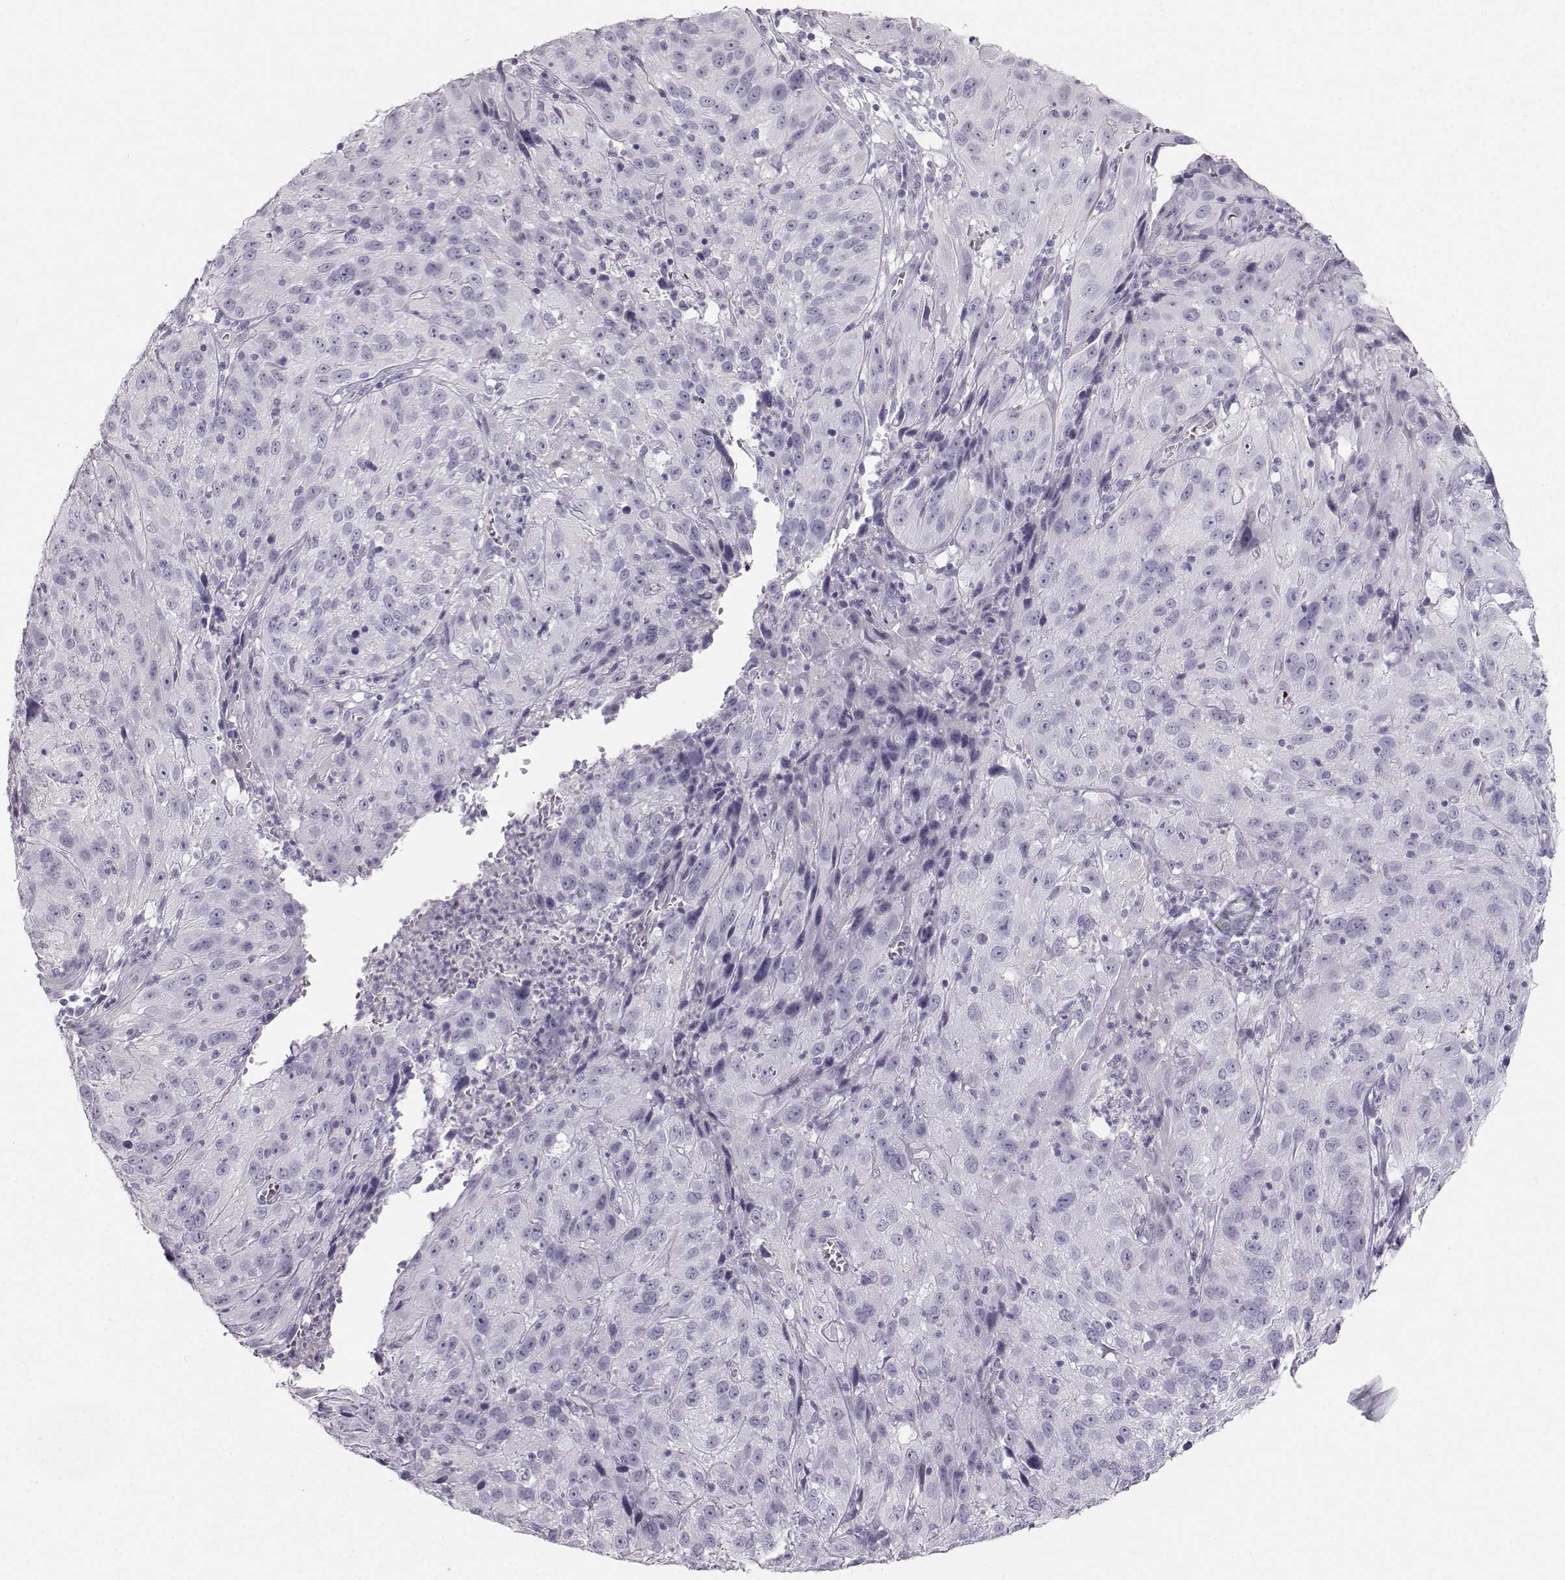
{"staining": {"intensity": "negative", "quantity": "none", "location": "none"}, "tissue": "cervical cancer", "cell_type": "Tumor cells", "image_type": "cancer", "snomed": [{"axis": "morphology", "description": "Squamous cell carcinoma, NOS"}, {"axis": "topography", "description": "Cervix"}], "caption": "This photomicrograph is of cervical cancer (squamous cell carcinoma) stained with immunohistochemistry (IHC) to label a protein in brown with the nuclei are counter-stained blue. There is no expression in tumor cells.", "gene": "CASR", "patient": {"sex": "female", "age": 32}}